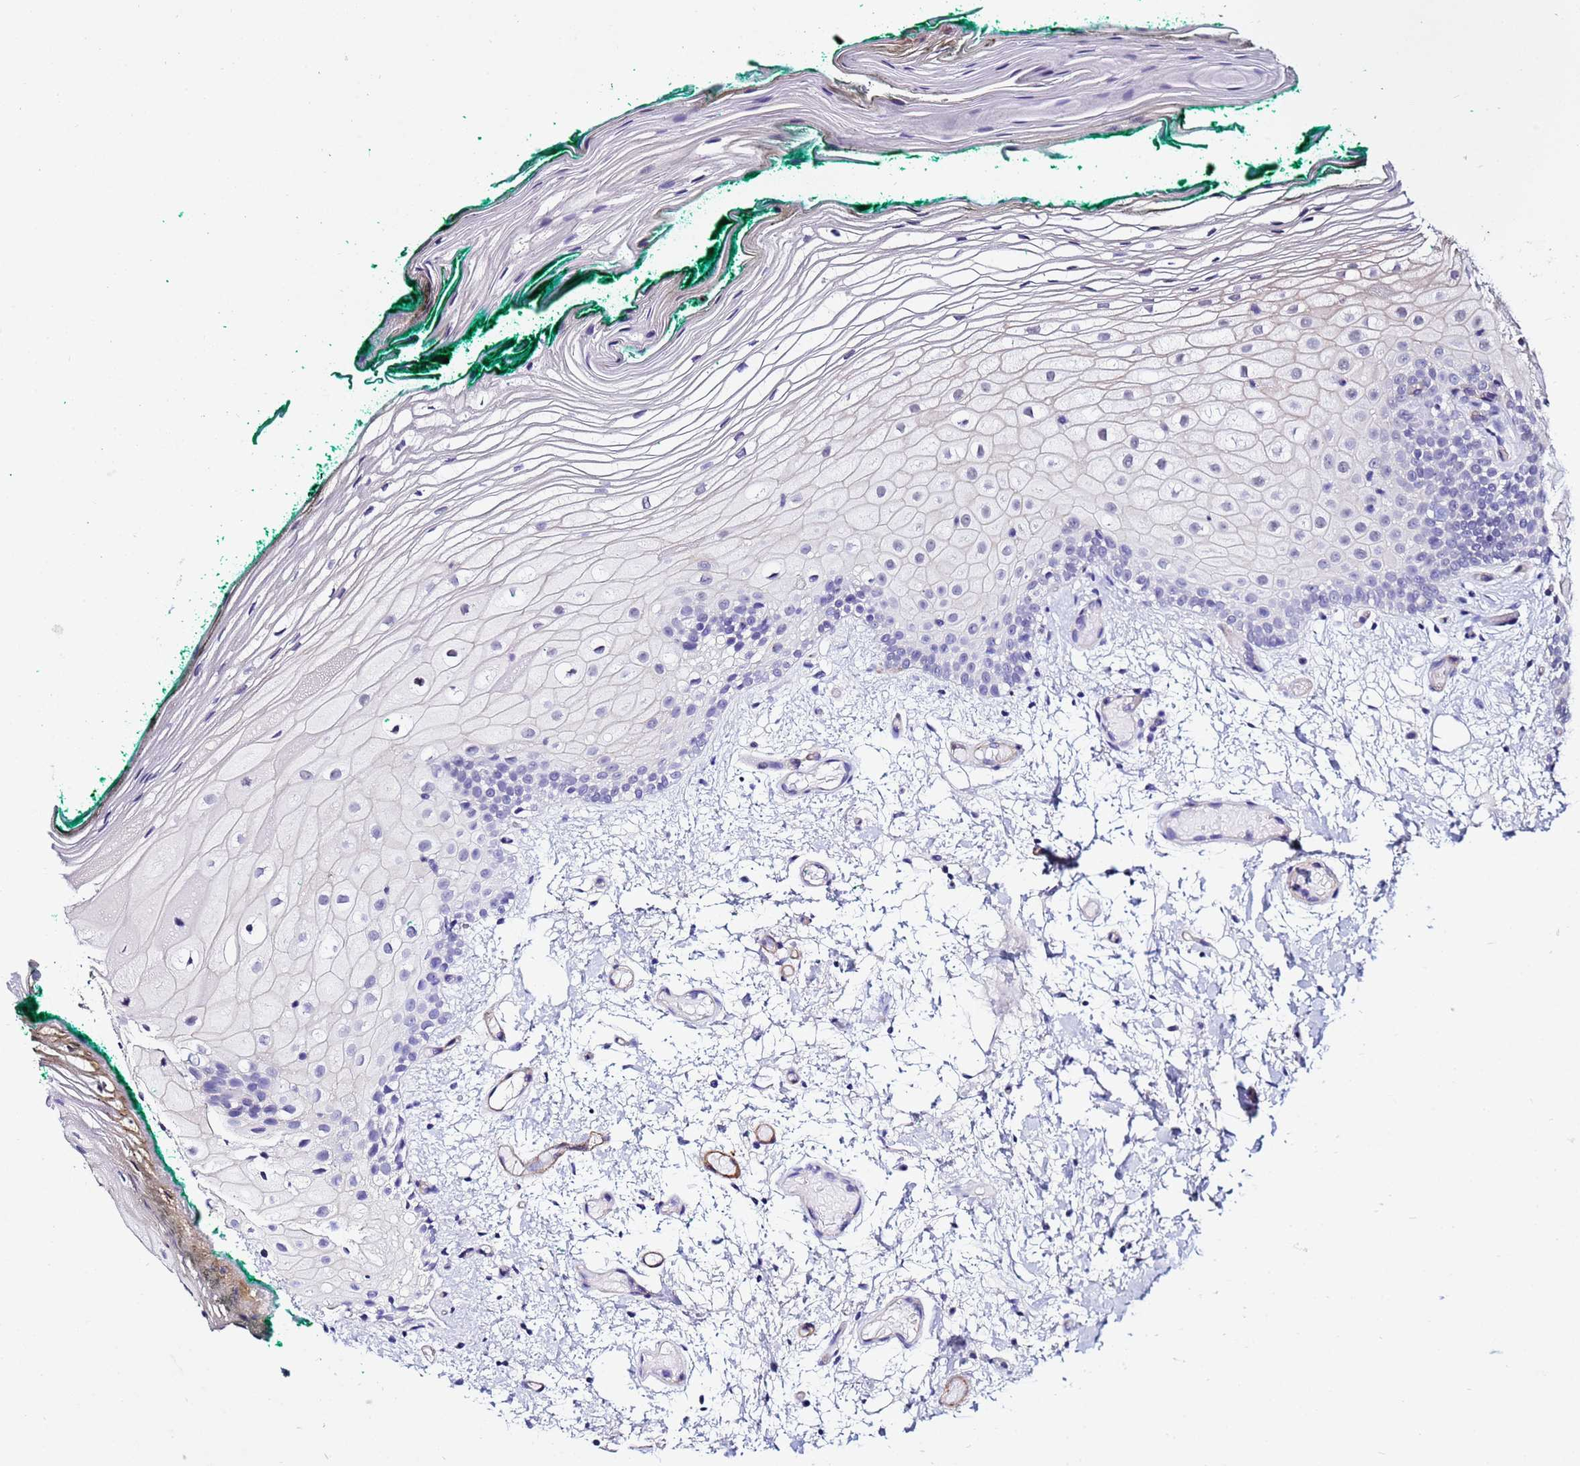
{"staining": {"intensity": "negative", "quantity": "none", "location": "none"}, "tissue": "oral mucosa", "cell_type": "Squamous epithelial cells", "image_type": "normal", "snomed": [{"axis": "morphology", "description": "Normal tissue, NOS"}, {"axis": "morphology", "description": "Relapse melanoma"}, {"axis": "topography", "description": "Oral tissue"}], "caption": "A high-resolution image shows immunohistochemistry staining of benign oral mucosa, which exhibits no significant positivity in squamous epithelial cells. (Brightfield microscopy of DAB immunohistochemistry at high magnification).", "gene": "DEFB104A", "patient": {"sex": "female", "age": 83}}